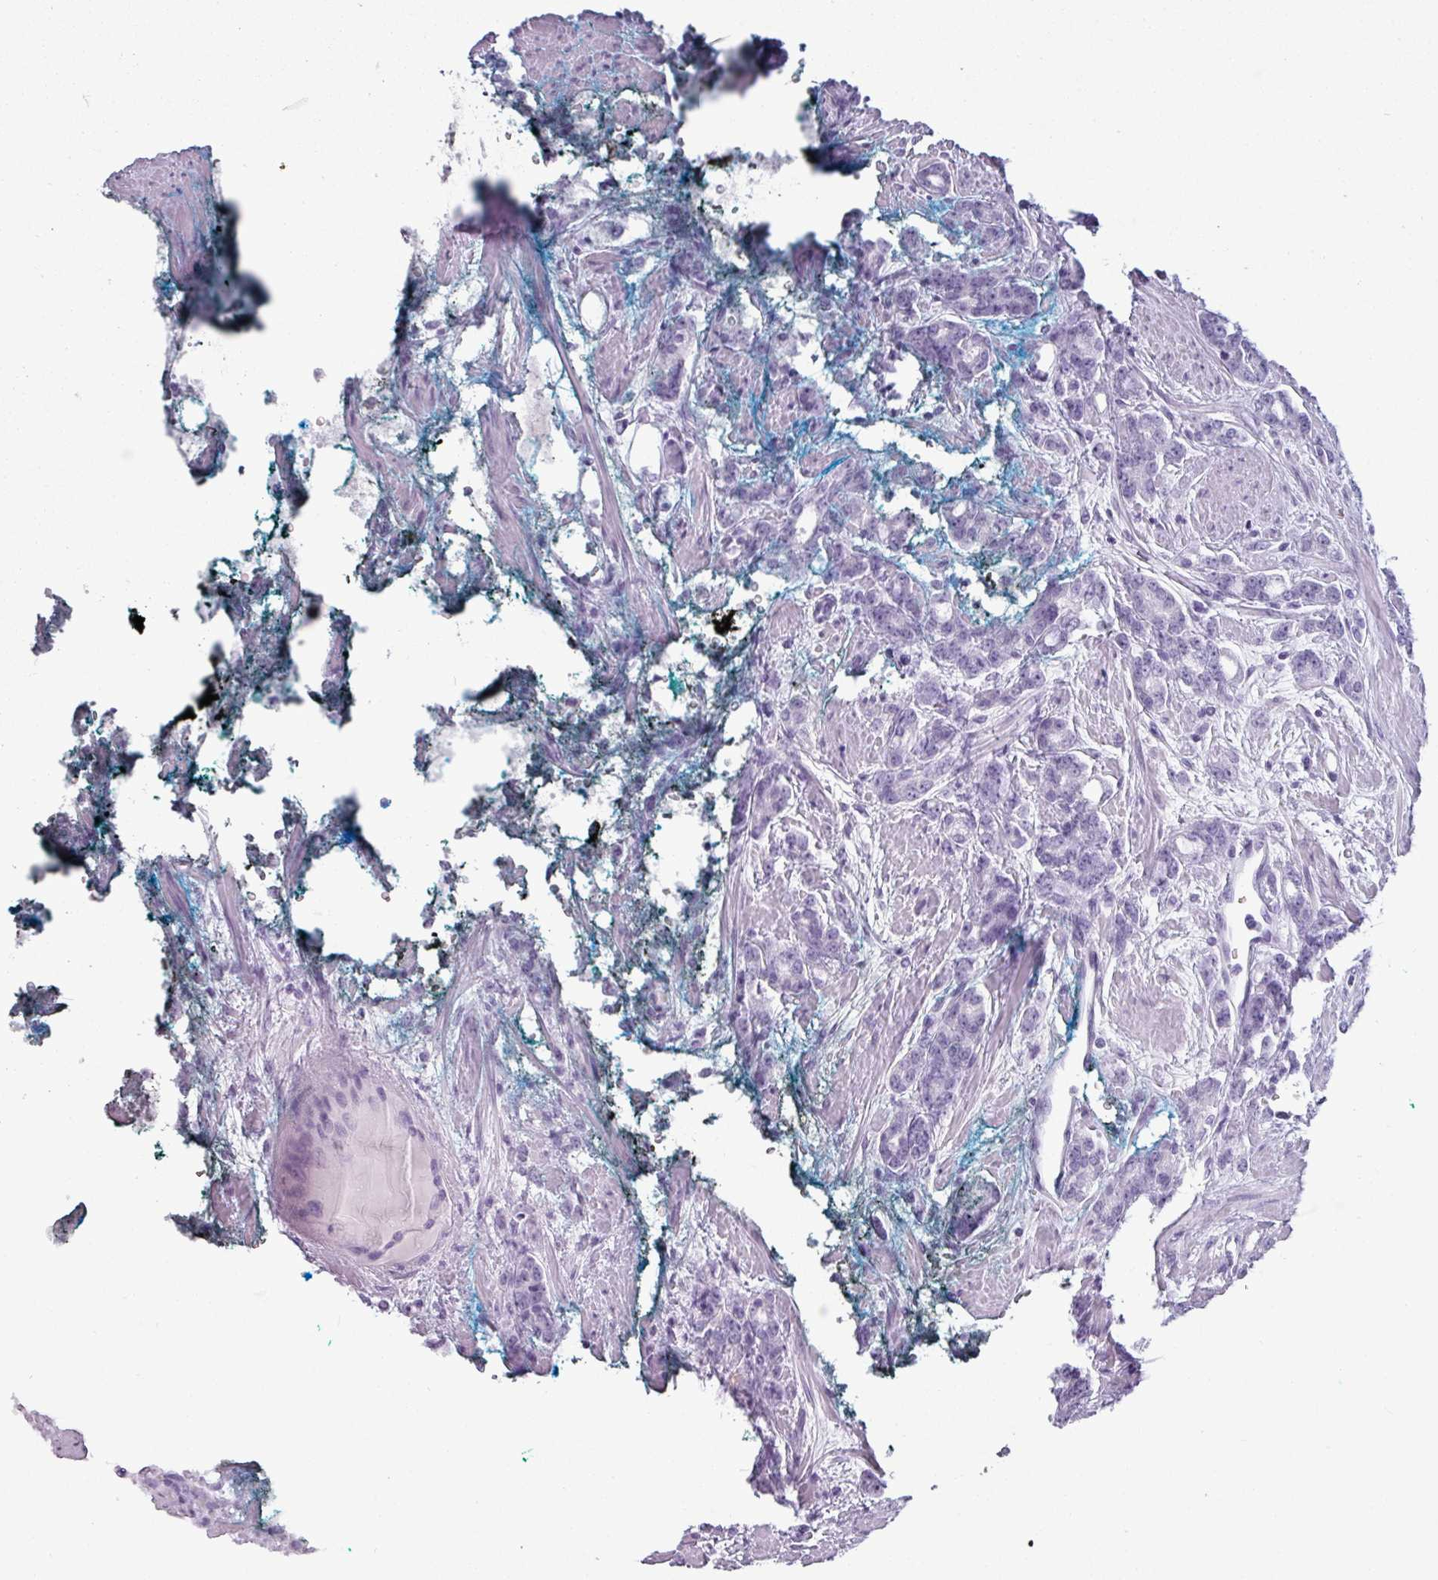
{"staining": {"intensity": "negative", "quantity": "none", "location": "none"}, "tissue": "prostate cancer", "cell_type": "Tumor cells", "image_type": "cancer", "snomed": [{"axis": "morphology", "description": "Adenocarcinoma, High grade"}, {"axis": "topography", "description": "Prostate"}], "caption": "Immunohistochemistry histopathology image of prostate cancer (high-grade adenocarcinoma) stained for a protein (brown), which reveals no expression in tumor cells. The staining was performed using DAB to visualize the protein expression in brown, while the nuclei were stained in blue with hematoxylin (Magnification: 20x).", "gene": "CRYBB2", "patient": {"sex": "male", "age": 62}}